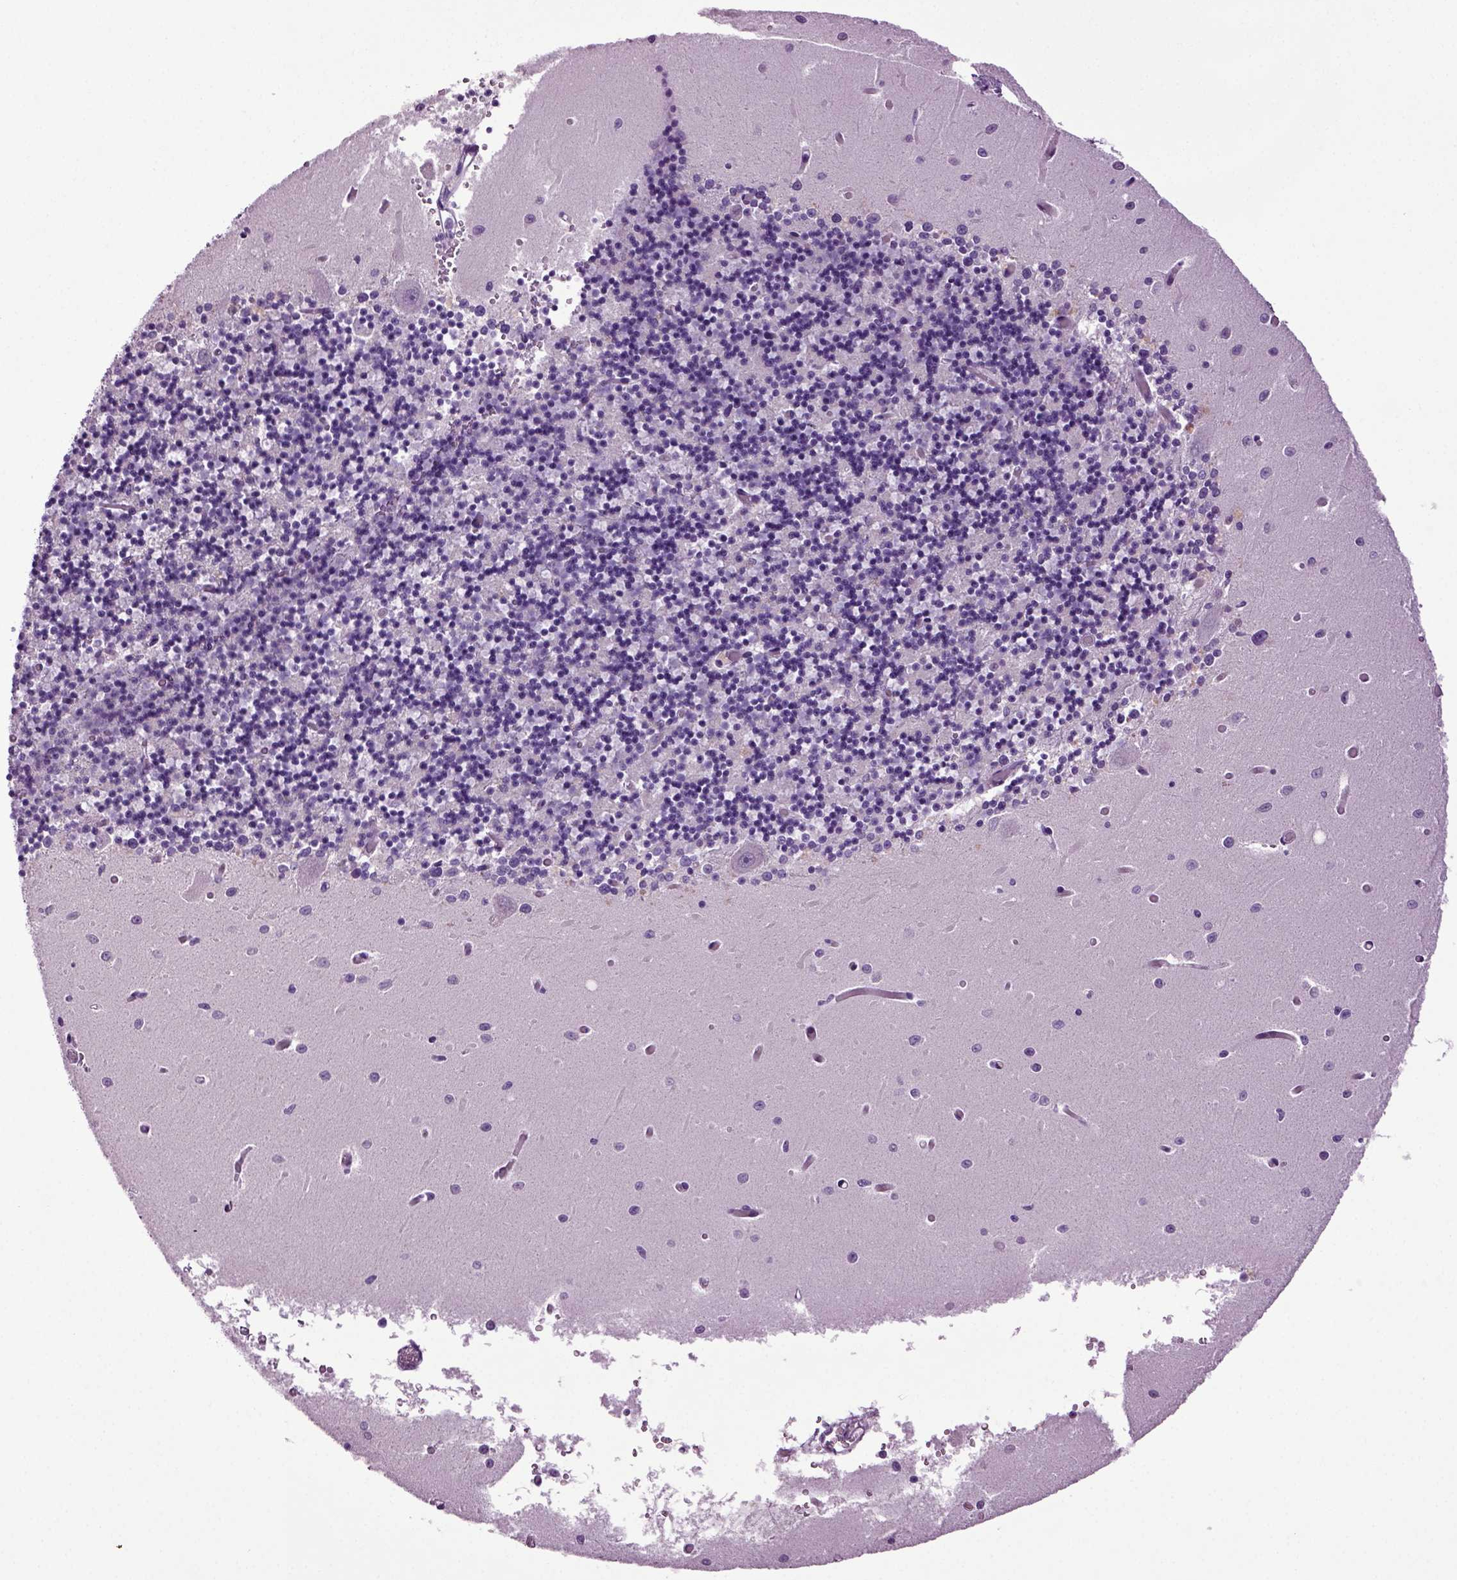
{"staining": {"intensity": "negative", "quantity": "none", "location": "none"}, "tissue": "cerebellum", "cell_type": "Cells in granular layer", "image_type": "normal", "snomed": [{"axis": "morphology", "description": "Normal tissue, NOS"}, {"axis": "topography", "description": "Cerebellum"}], "caption": "This is an immunohistochemistry micrograph of normal cerebellum. There is no staining in cells in granular layer.", "gene": "FGF11", "patient": {"sex": "female", "age": 64}}